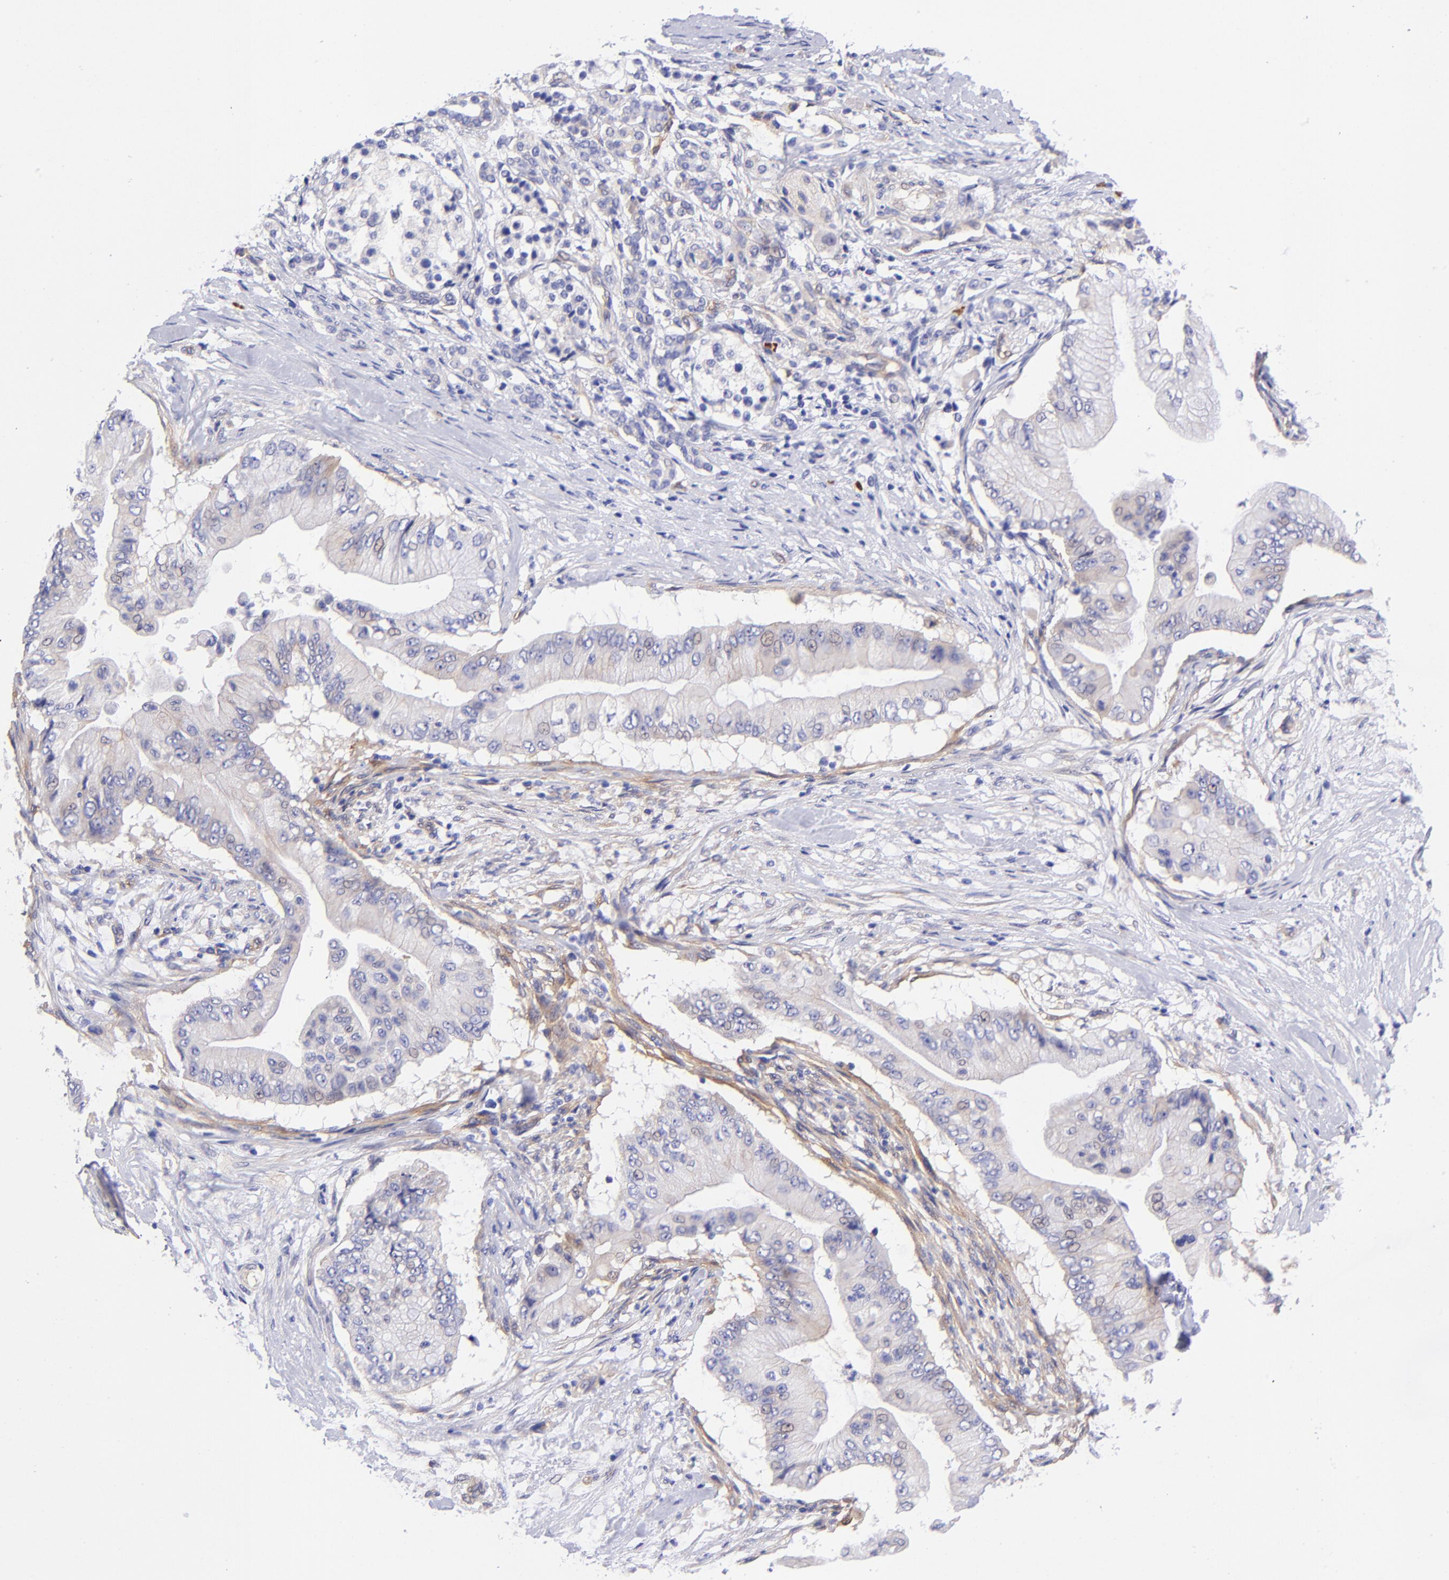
{"staining": {"intensity": "weak", "quantity": "<25%", "location": "cytoplasmic/membranous"}, "tissue": "pancreatic cancer", "cell_type": "Tumor cells", "image_type": "cancer", "snomed": [{"axis": "morphology", "description": "Adenocarcinoma, NOS"}, {"axis": "topography", "description": "Pancreas"}], "caption": "The immunohistochemistry (IHC) photomicrograph has no significant positivity in tumor cells of pancreatic adenocarcinoma tissue. (Brightfield microscopy of DAB immunohistochemistry at high magnification).", "gene": "PPFIBP1", "patient": {"sex": "male", "age": 62}}